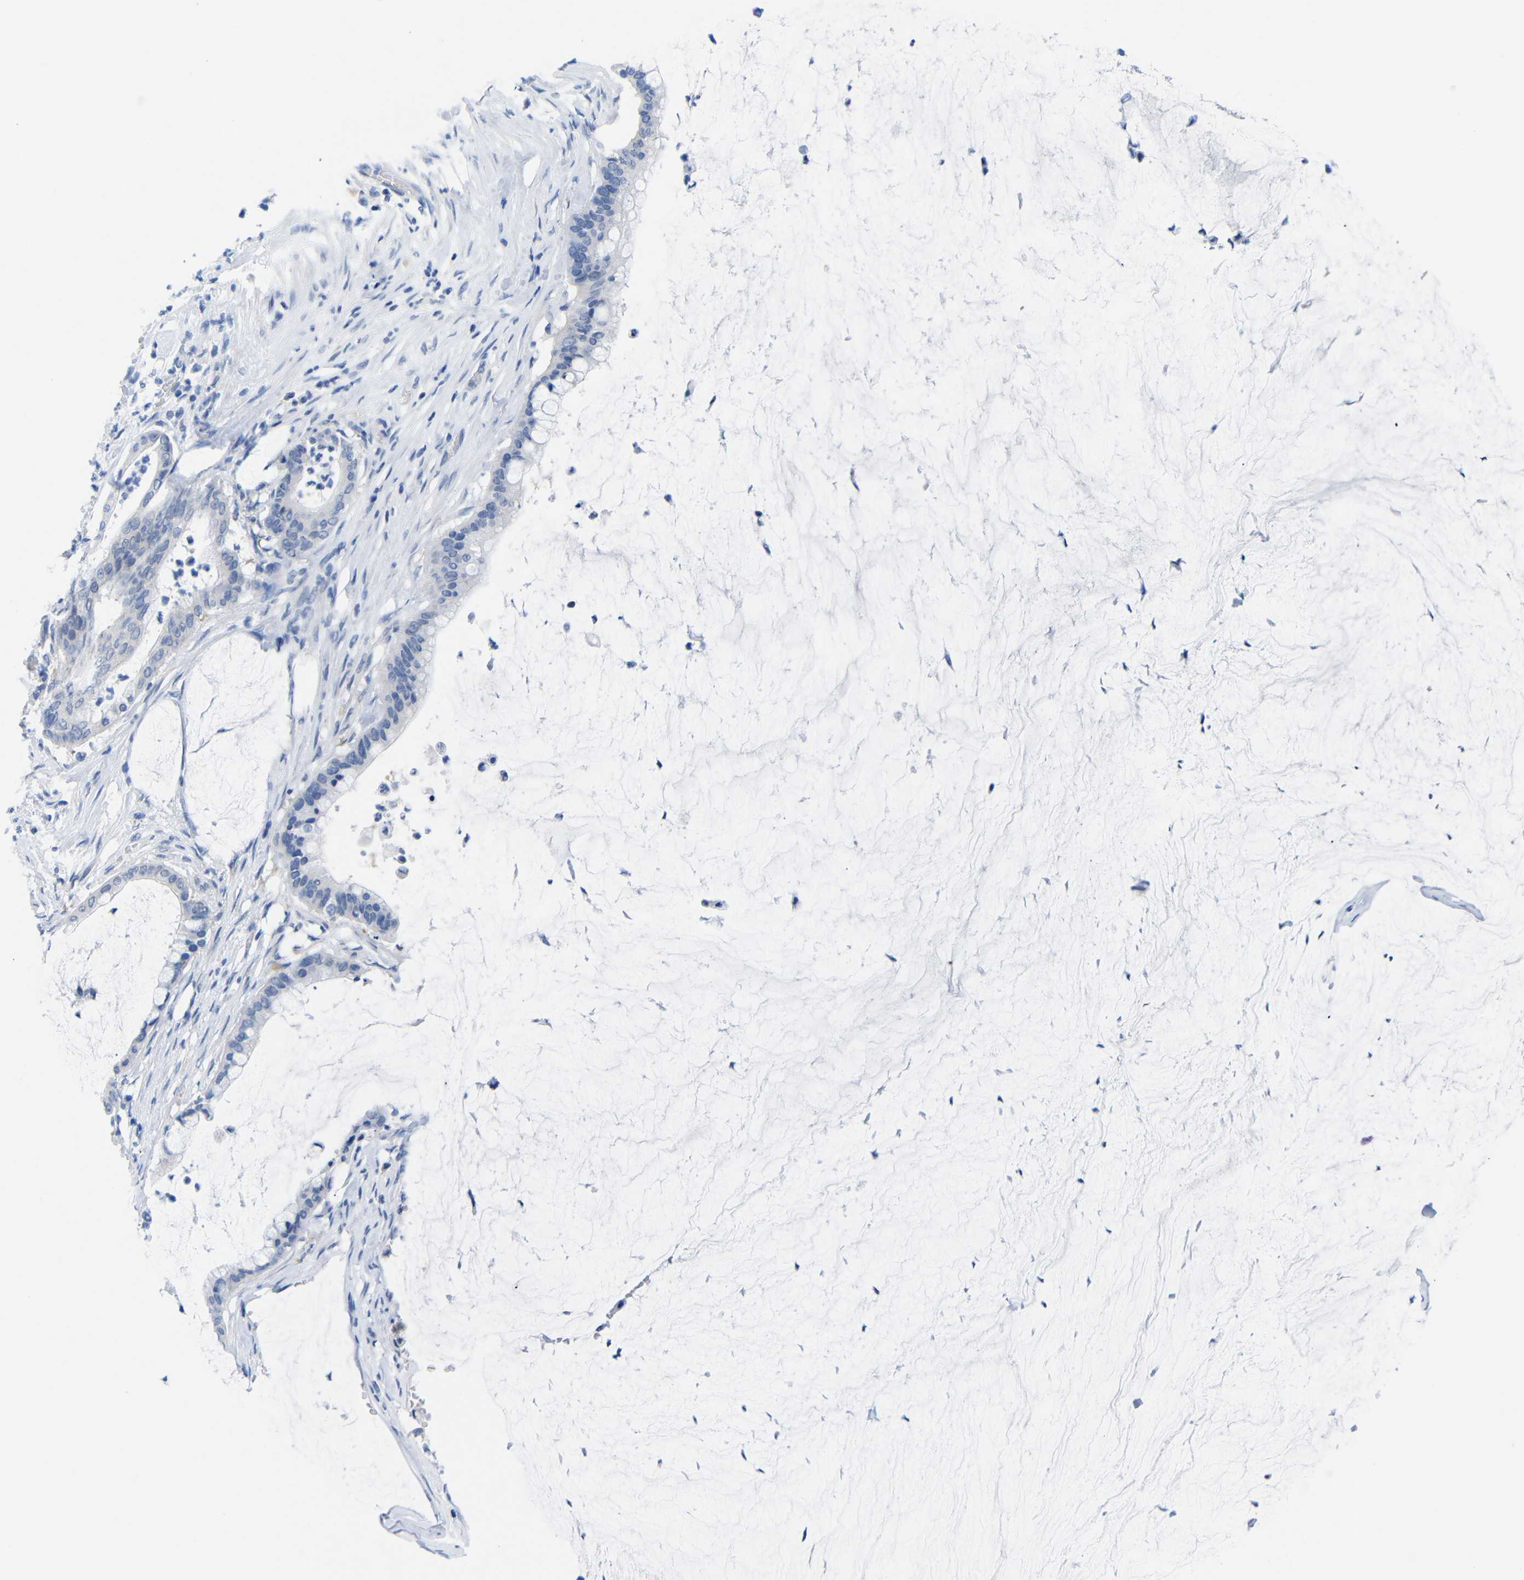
{"staining": {"intensity": "negative", "quantity": "none", "location": "none"}, "tissue": "pancreatic cancer", "cell_type": "Tumor cells", "image_type": "cancer", "snomed": [{"axis": "morphology", "description": "Adenocarcinoma, NOS"}, {"axis": "topography", "description": "Pancreas"}], "caption": "This is a photomicrograph of immunohistochemistry staining of pancreatic cancer (adenocarcinoma), which shows no expression in tumor cells.", "gene": "PEBP1", "patient": {"sex": "male", "age": 41}}